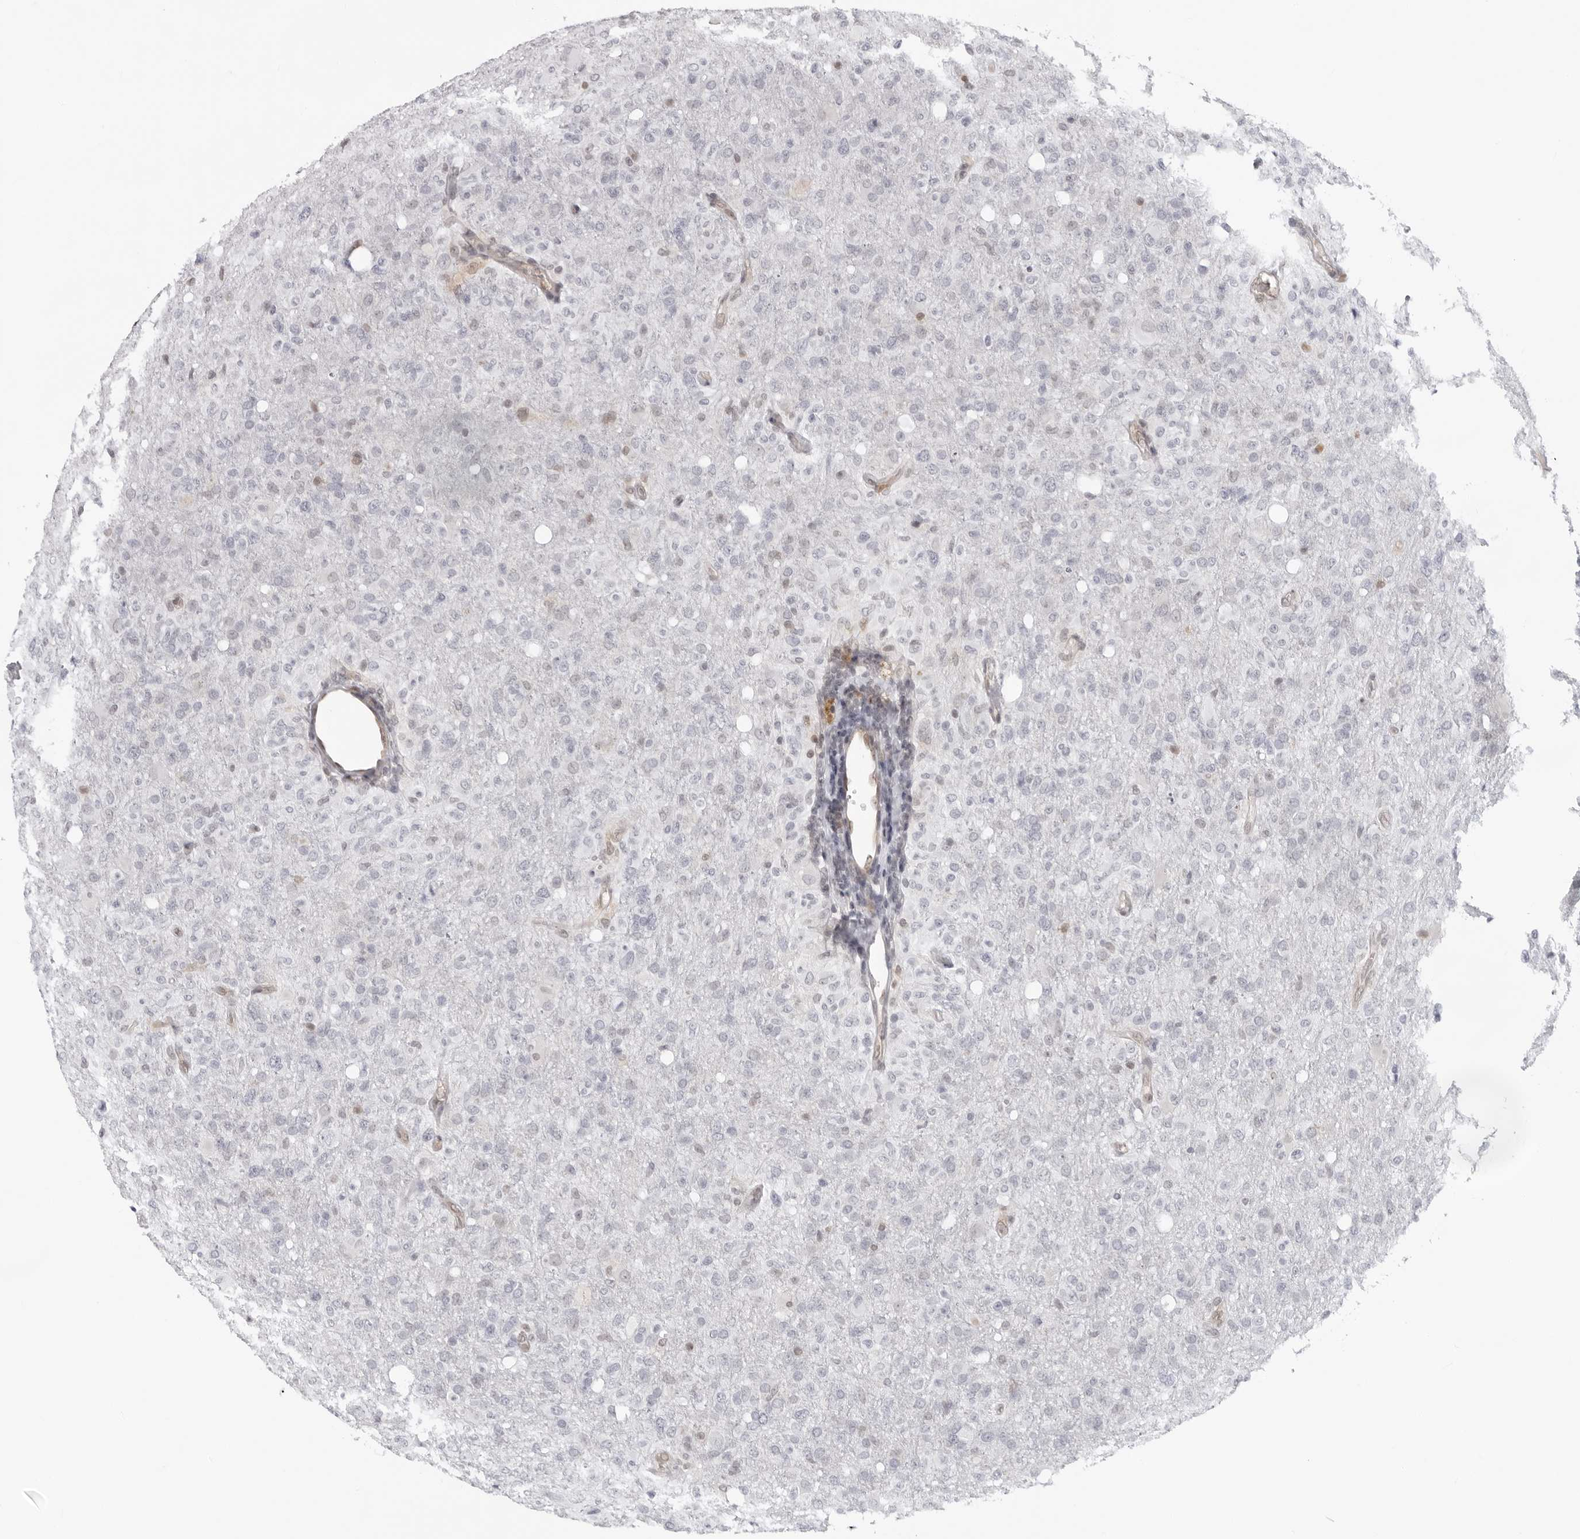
{"staining": {"intensity": "negative", "quantity": "none", "location": "none"}, "tissue": "glioma", "cell_type": "Tumor cells", "image_type": "cancer", "snomed": [{"axis": "morphology", "description": "Glioma, malignant, High grade"}, {"axis": "topography", "description": "Brain"}], "caption": "The image exhibits no staining of tumor cells in glioma.", "gene": "CASP7", "patient": {"sex": "female", "age": 57}}